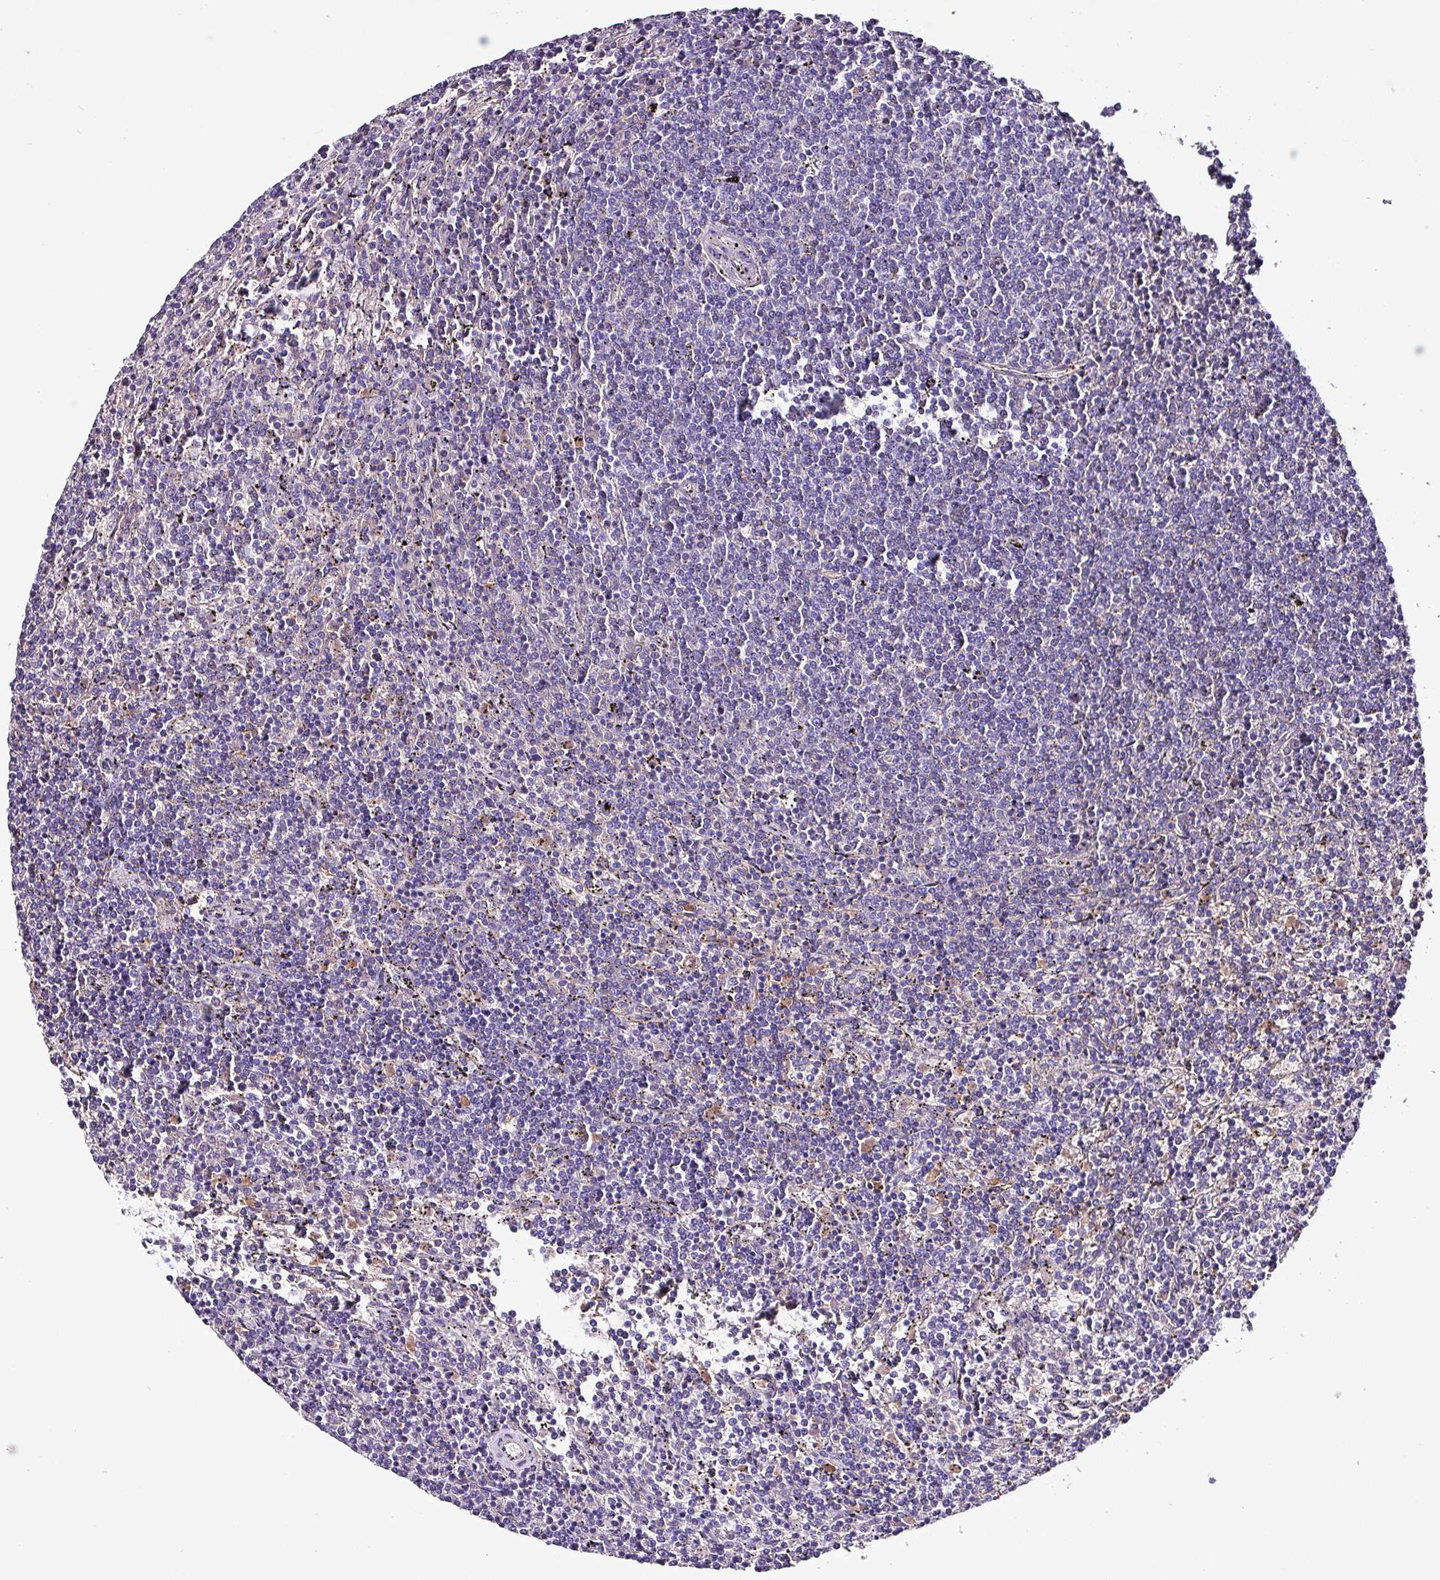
{"staining": {"intensity": "negative", "quantity": "none", "location": "none"}, "tissue": "lymphoma", "cell_type": "Tumor cells", "image_type": "cancer", "snomed": [{"axis": "morphology", "description": "Malignant lymphoma, non-Hodgkin's type, Low grade"}, {"axis": "topography", "description": "Spleen"}], "caption": "A histopathology image of lymphoma stained for a protein exhibits no brown staining in tumor cells.", "gene": "HP", "patient": {"sex": "female", "age": 50}}